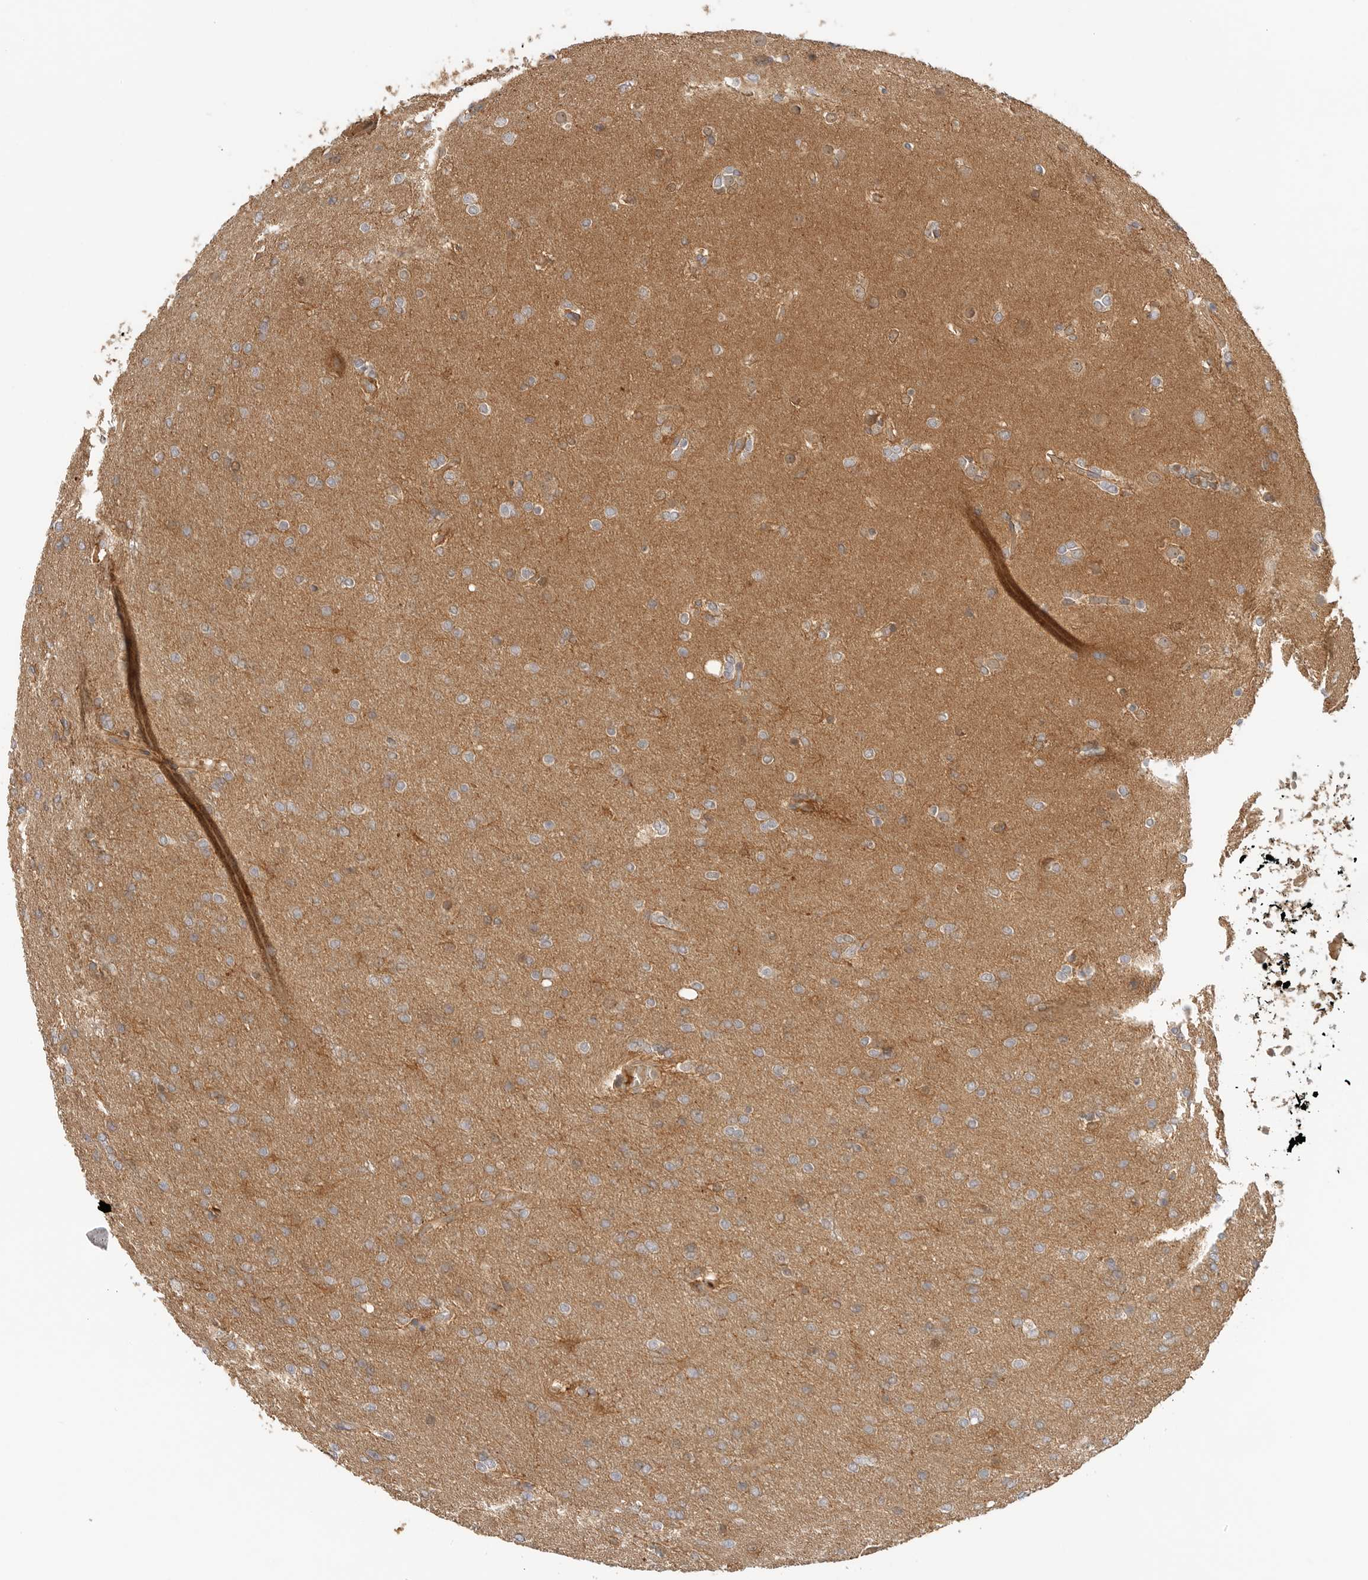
{"staining": {"intensity": "weak", "quantity": "25%-75%", "location": "cytoplasmic/membranous"}, "tissue": "glioma", "cell_type": "Tumor cells", "image_type": "cancer", "snomed": [{"axis": "morphology", "description": "Glioma, malignant, High grade"}, {"axis": "topography", "description": "Cerebral cortex"}], "caption": "Human malignant glioma (high-grade) stained with a brown dye displays weak cytoplasmic/membranous positive expression in approximately 25%-75% of tumor cells.", "gene": "CLDN12", "patient": {"sex": "female", "age": 36}}